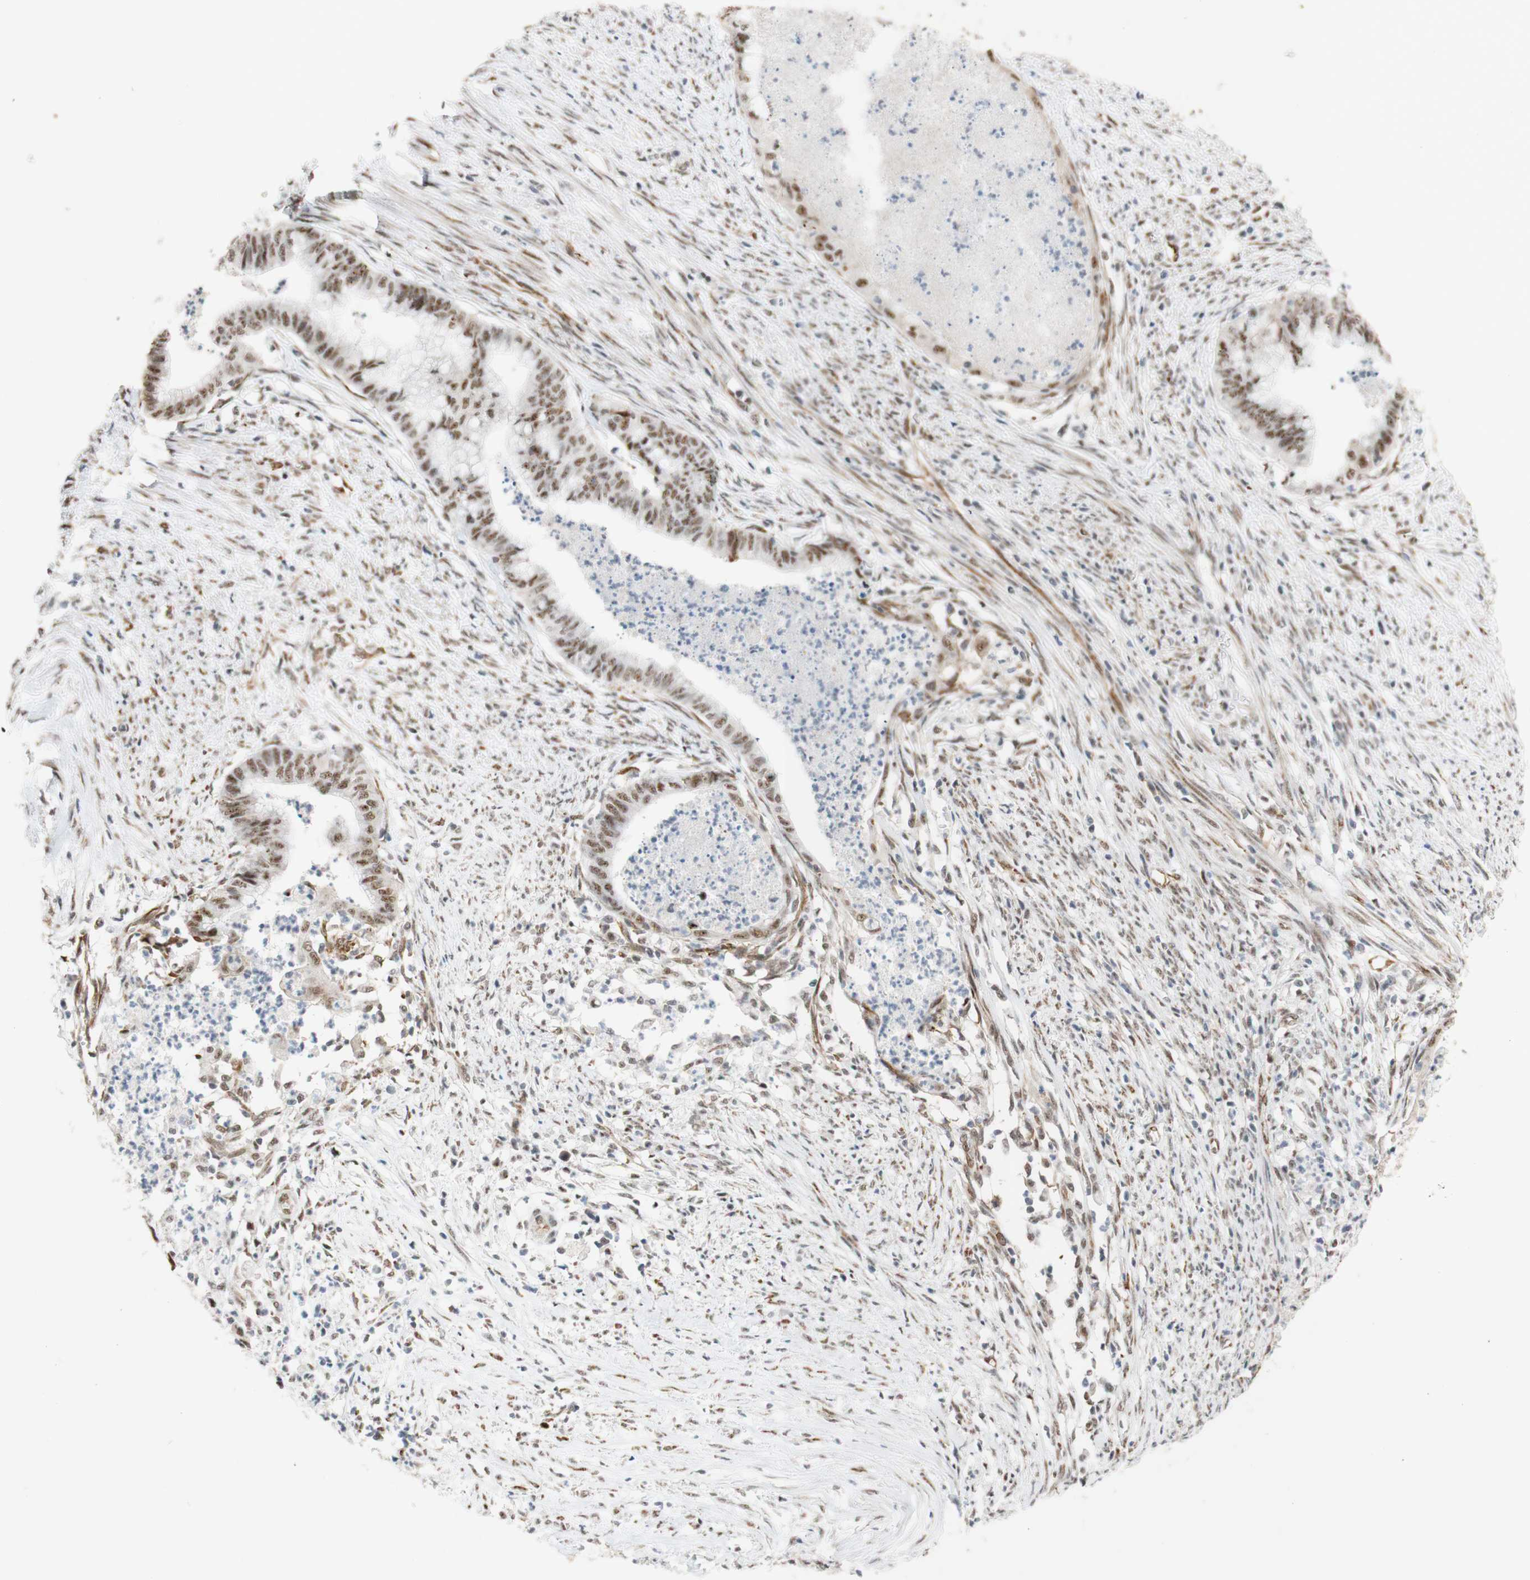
{"staining": {"intensity": "moderate", "quantity": ">75%", "location": "nuclear"}, "tissue": "endometrial cancer", "cell_type": "Tumor cells", "image_type": "cancer", "snomed": [{"axis": "morphology", "description": "Necrosis, NOS"}, {"axis": "morphology", "description": "Adenocarcinoma, NOS"}, {"axis": "topography", "description": "Endometrium"}], "caption": "IHC histopathology image of neoplastic tissue: human adenocarcinoma (endometrial) stained using immunohistochemistry (IHC) shows medium levels of moderate protein expression localized specifically in the nuclear of tumor cells, appearing as a nuclear brown color.", "gene": "SAP18", "patient": {"sex": "female", "age": 79}}